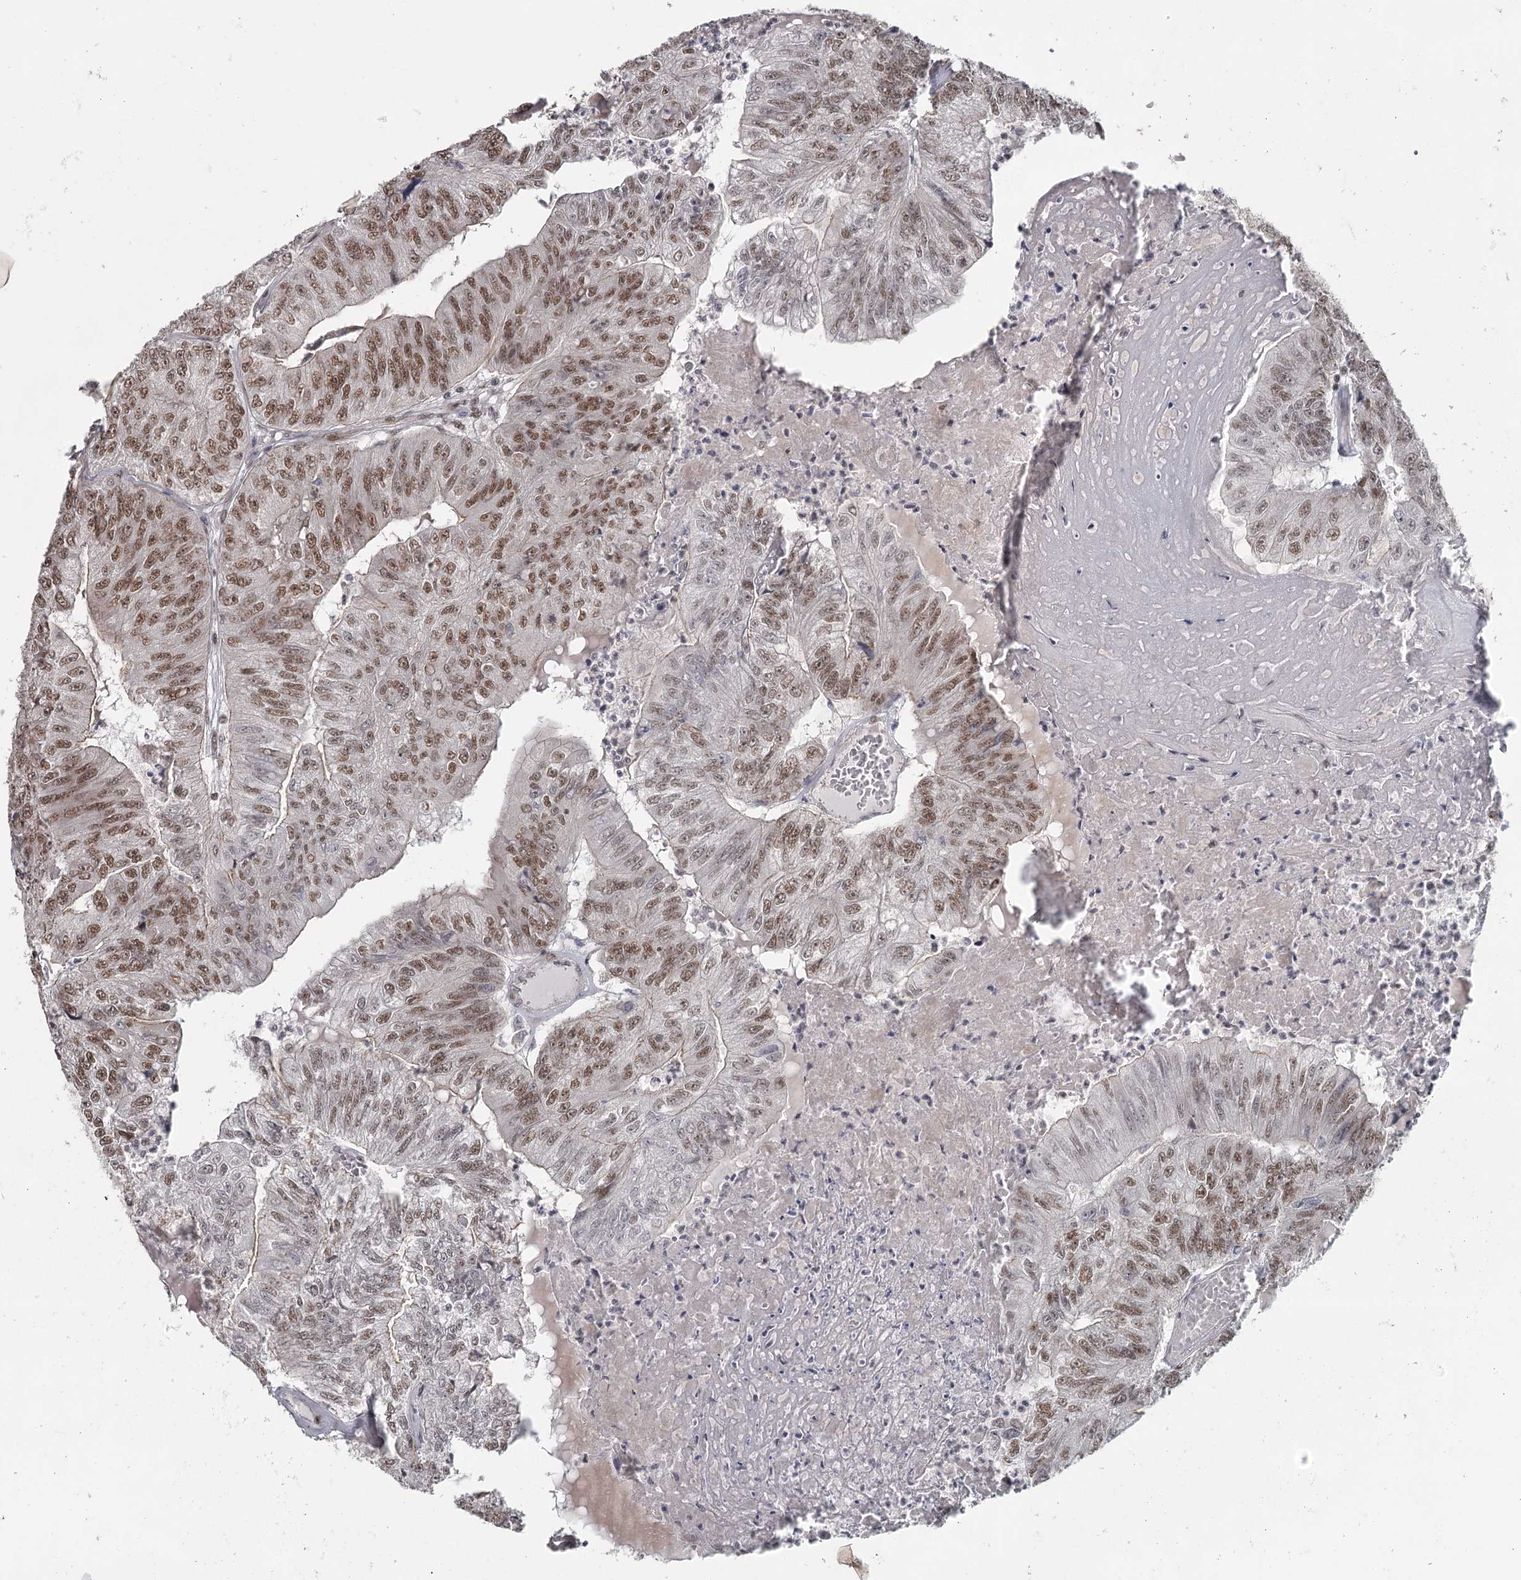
{"staining": {"intensity": "moderate", "quantity": ">75%", "location": "nuclear"}, "tissue": "colorectal cancer", "cell_type": "Tumor cells", "image_type": "cancer", "snomed": [{"axis": "morphology", "description": "Adenocarcinoma, NOS"}, {"axis": "topography", "description": "Colon"}], "caption": "A histopathology image showing moderate nuclear positivity in about >75% of tumor cells in adenocarcinoma (colorectal), as visualized by brown immunohistochemical staining.", "gene": "FAM13C", "patient": {"sex": "female", "age": 67}}